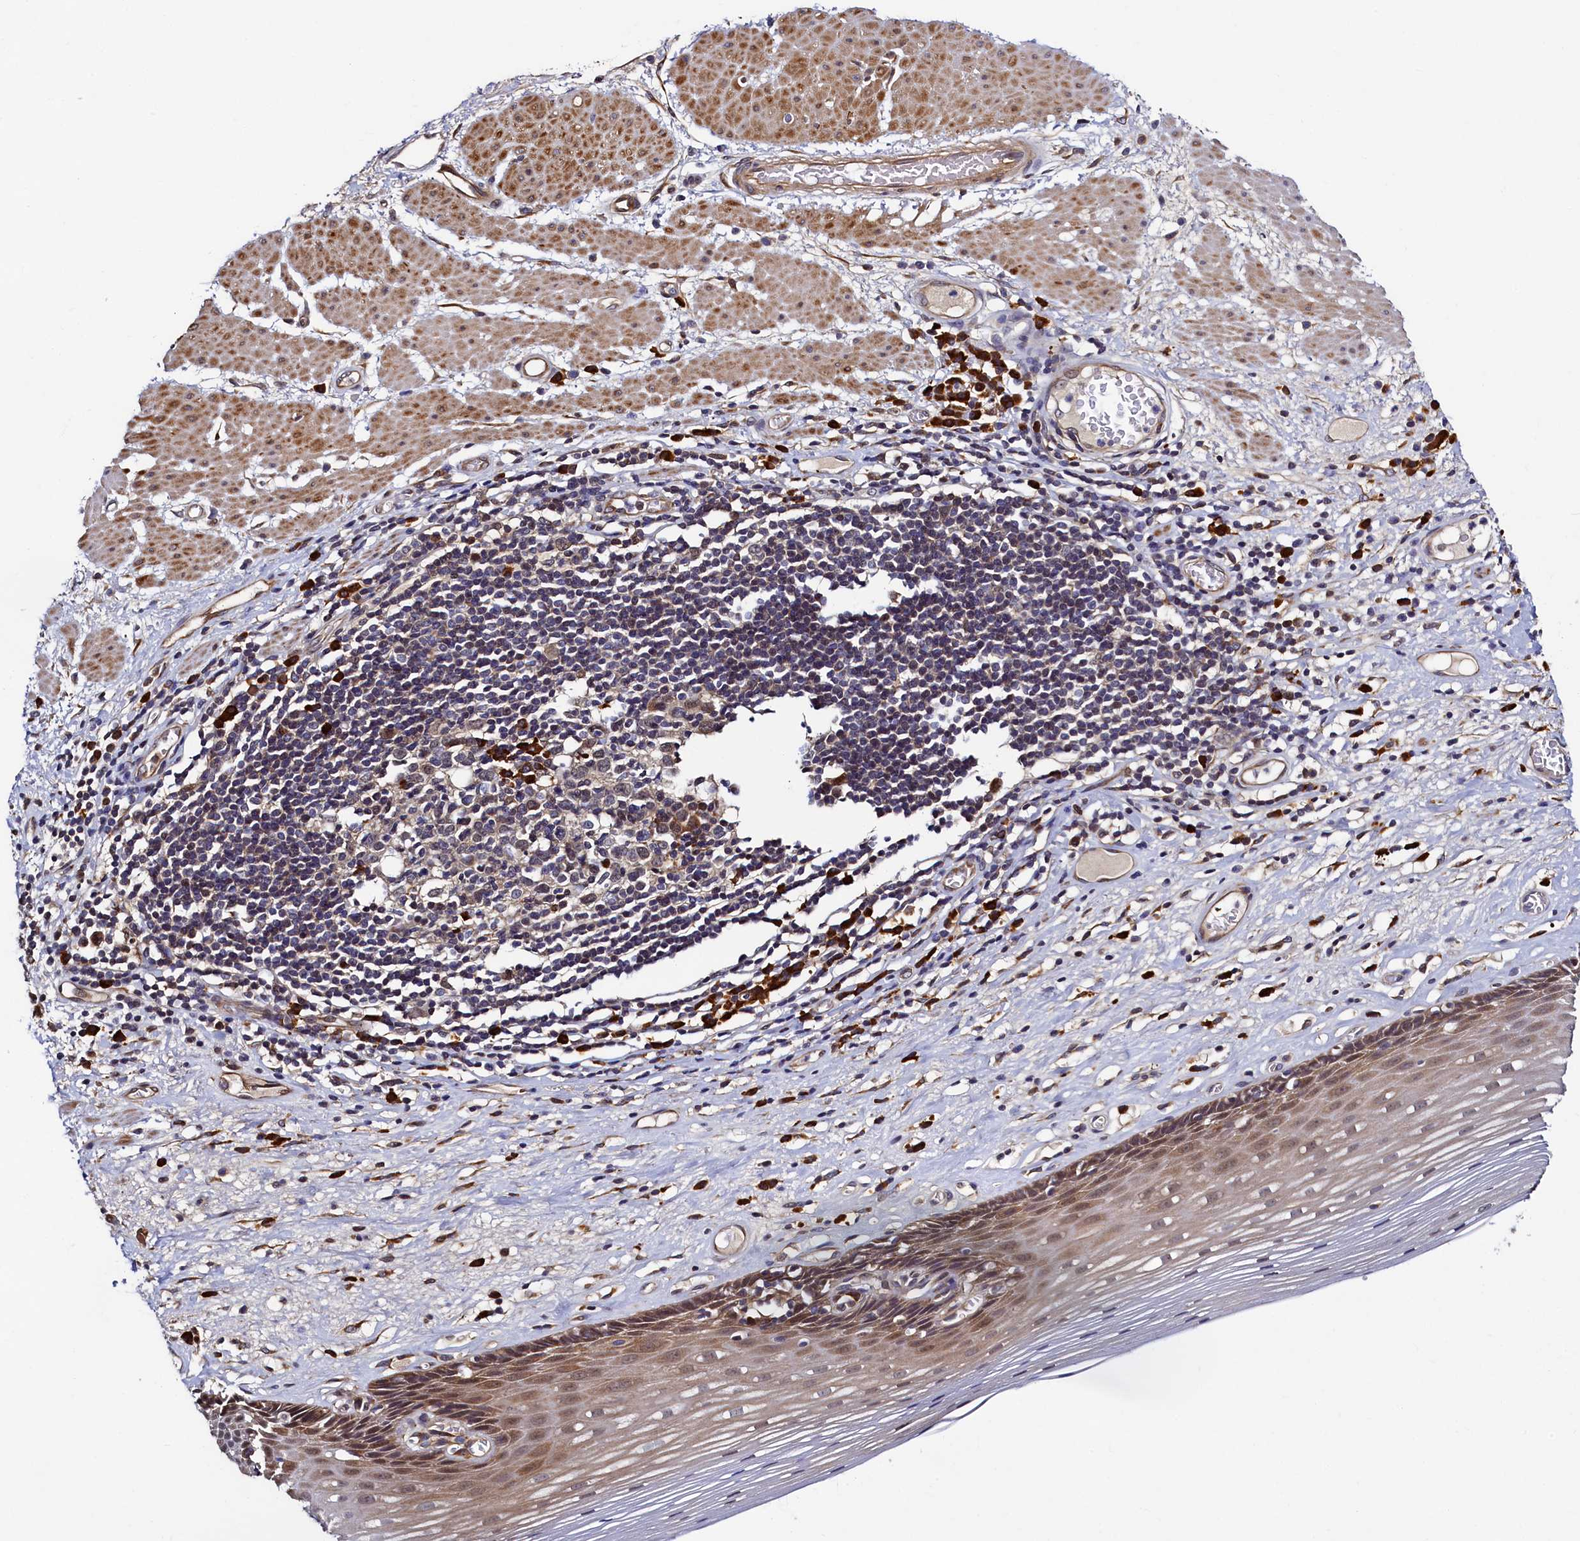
{"staining": {"intensity": "moderate", "quantity": "25%-75%", "location": "cytoplasmic/membranous,nuclear"}, "tissue": "esophagus", "cell_type": "Squamous epithelial cells", "image_type": "normal", "snomed": [{"axis": "morphology", "description": "Normal tissue, NOS"}, {"axis": "topography", "description": "Esophagus"}], "caption": "Immunohistochemistry (DAB) staining of benign esophagus demonstrates moderate cytoplasmic/membranous,nuclear protein staining in approximately 25%-75% of squamous epithelial cells.", "gene": "SLC16A14", "patient": {"sex": "male", "age": 62}}